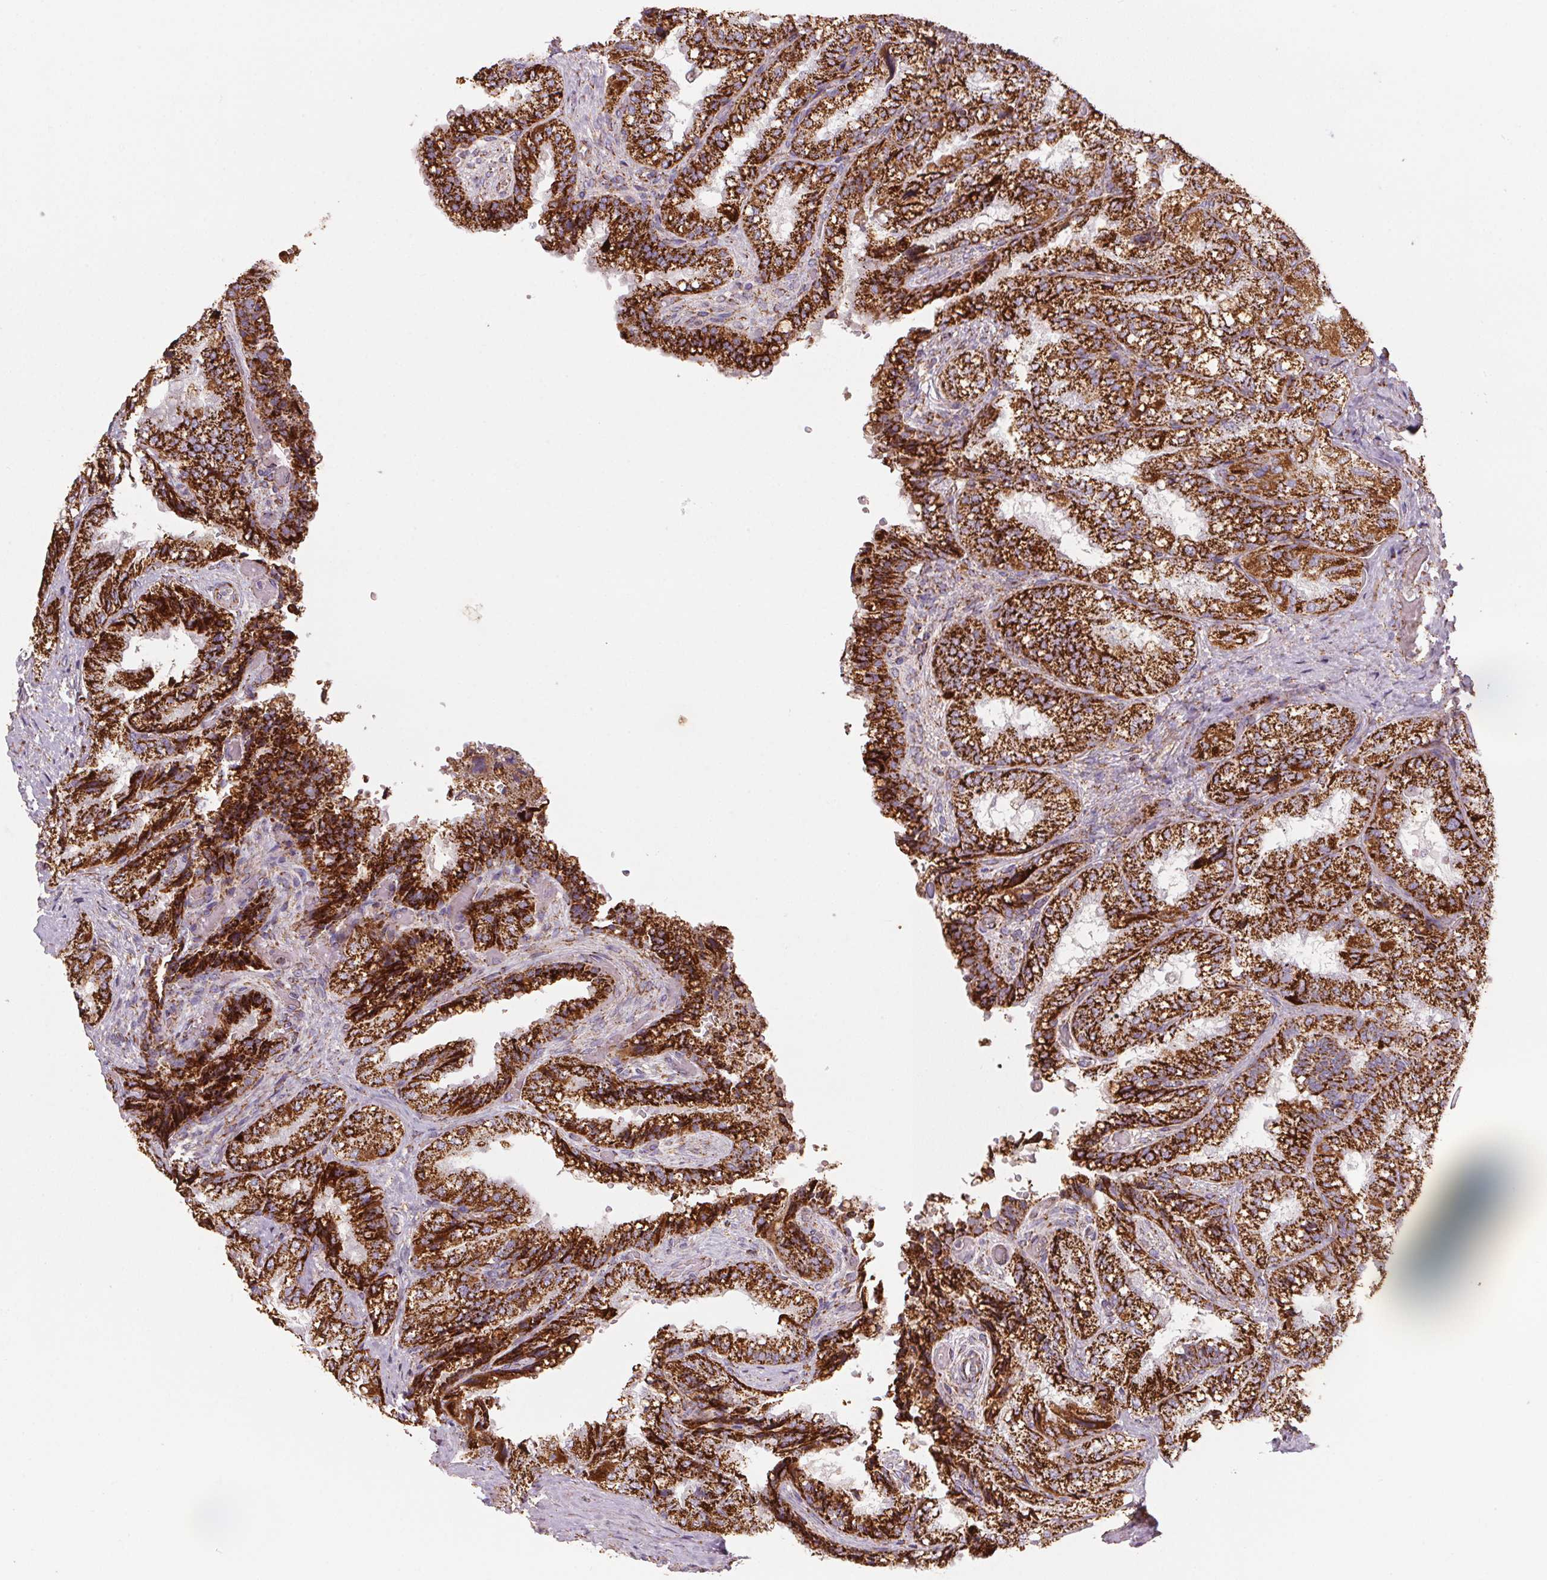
{"staining": {"intensity": "strong", "quantity": ">75%", "location": "cytoplasmic/membranous"}, "tissue": "seminal vesicle", "cell_type": "Glandular cells", "image_type": "normal", "snomed": [{"axis": "morphology", "description": "Normal tissue, NOS"}, {"axis": "topography", "description": "Seminal veicle"}], "caption": "Unremarkable seminal vesicle reveals strong cytoplasmic/membranous expression in approximately >75% of glandular cells, visualized by immunohistochemistry.", "gene": "NDUFS2", "patient": {"sex": "male", "age": 57}}